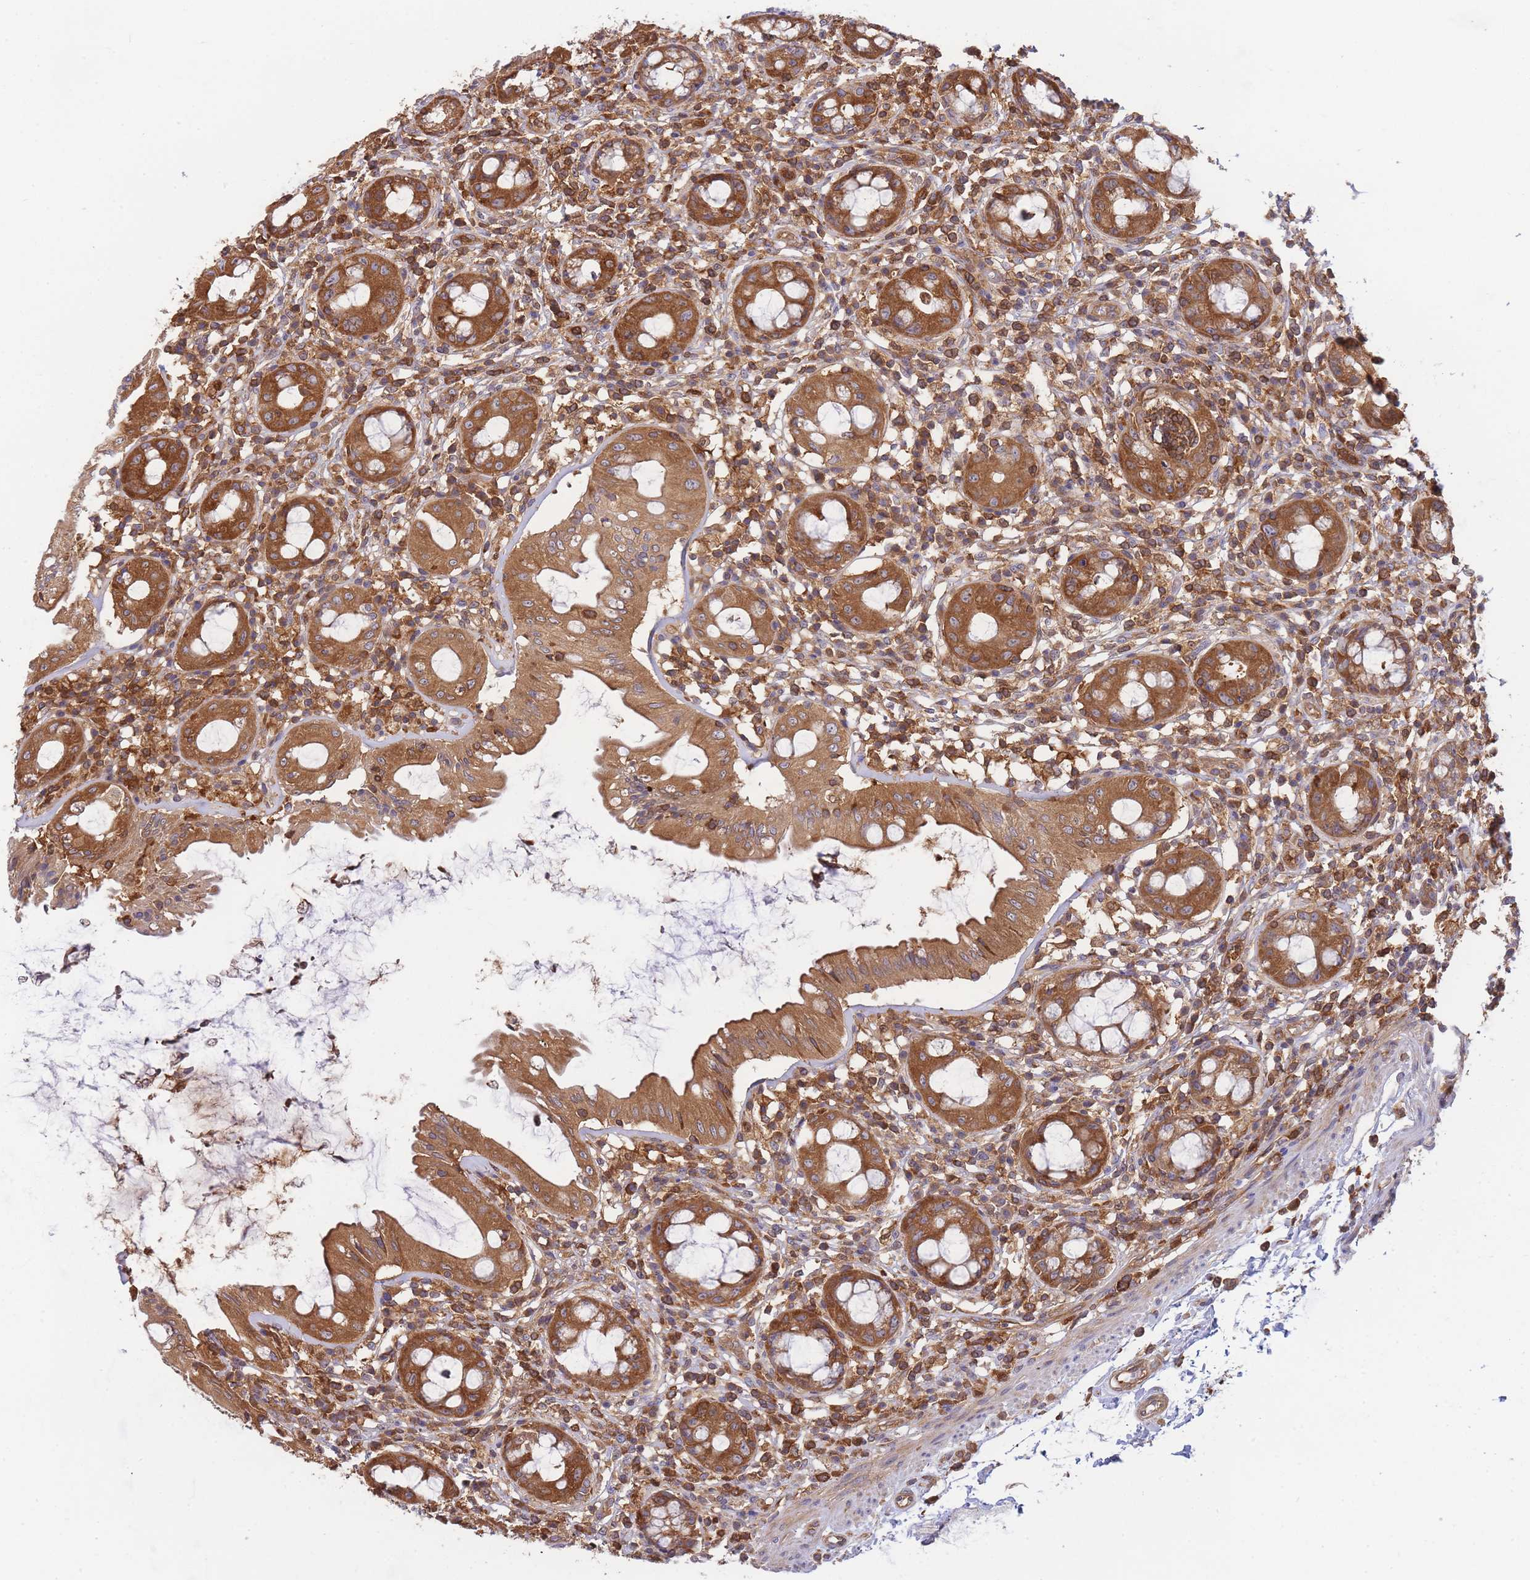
{"staining": {"intensity": "strong", "quantity": ">75%", "location": "cytoplasmic/membranous"}, "tissue": "rectum", "cell_type": "Glandular cells", "image_type": "normal", "snomed": [{"axis": "morphology", "description": "Normal tissue, NOS"}, {"axis": "topography", "description": "Rectum"}], "caption": "Immunohistochemistry (DAB (3,3'-diaminobenzidine)) staining of normal human rectum reveals strong cytoplasmic/membranous protein staining in about >75% of glandular cells. (IHC, brightfield microscopy, high magnification).", "gene": "SLC4A9", "patient": {"sex": "female", "age": 57}}